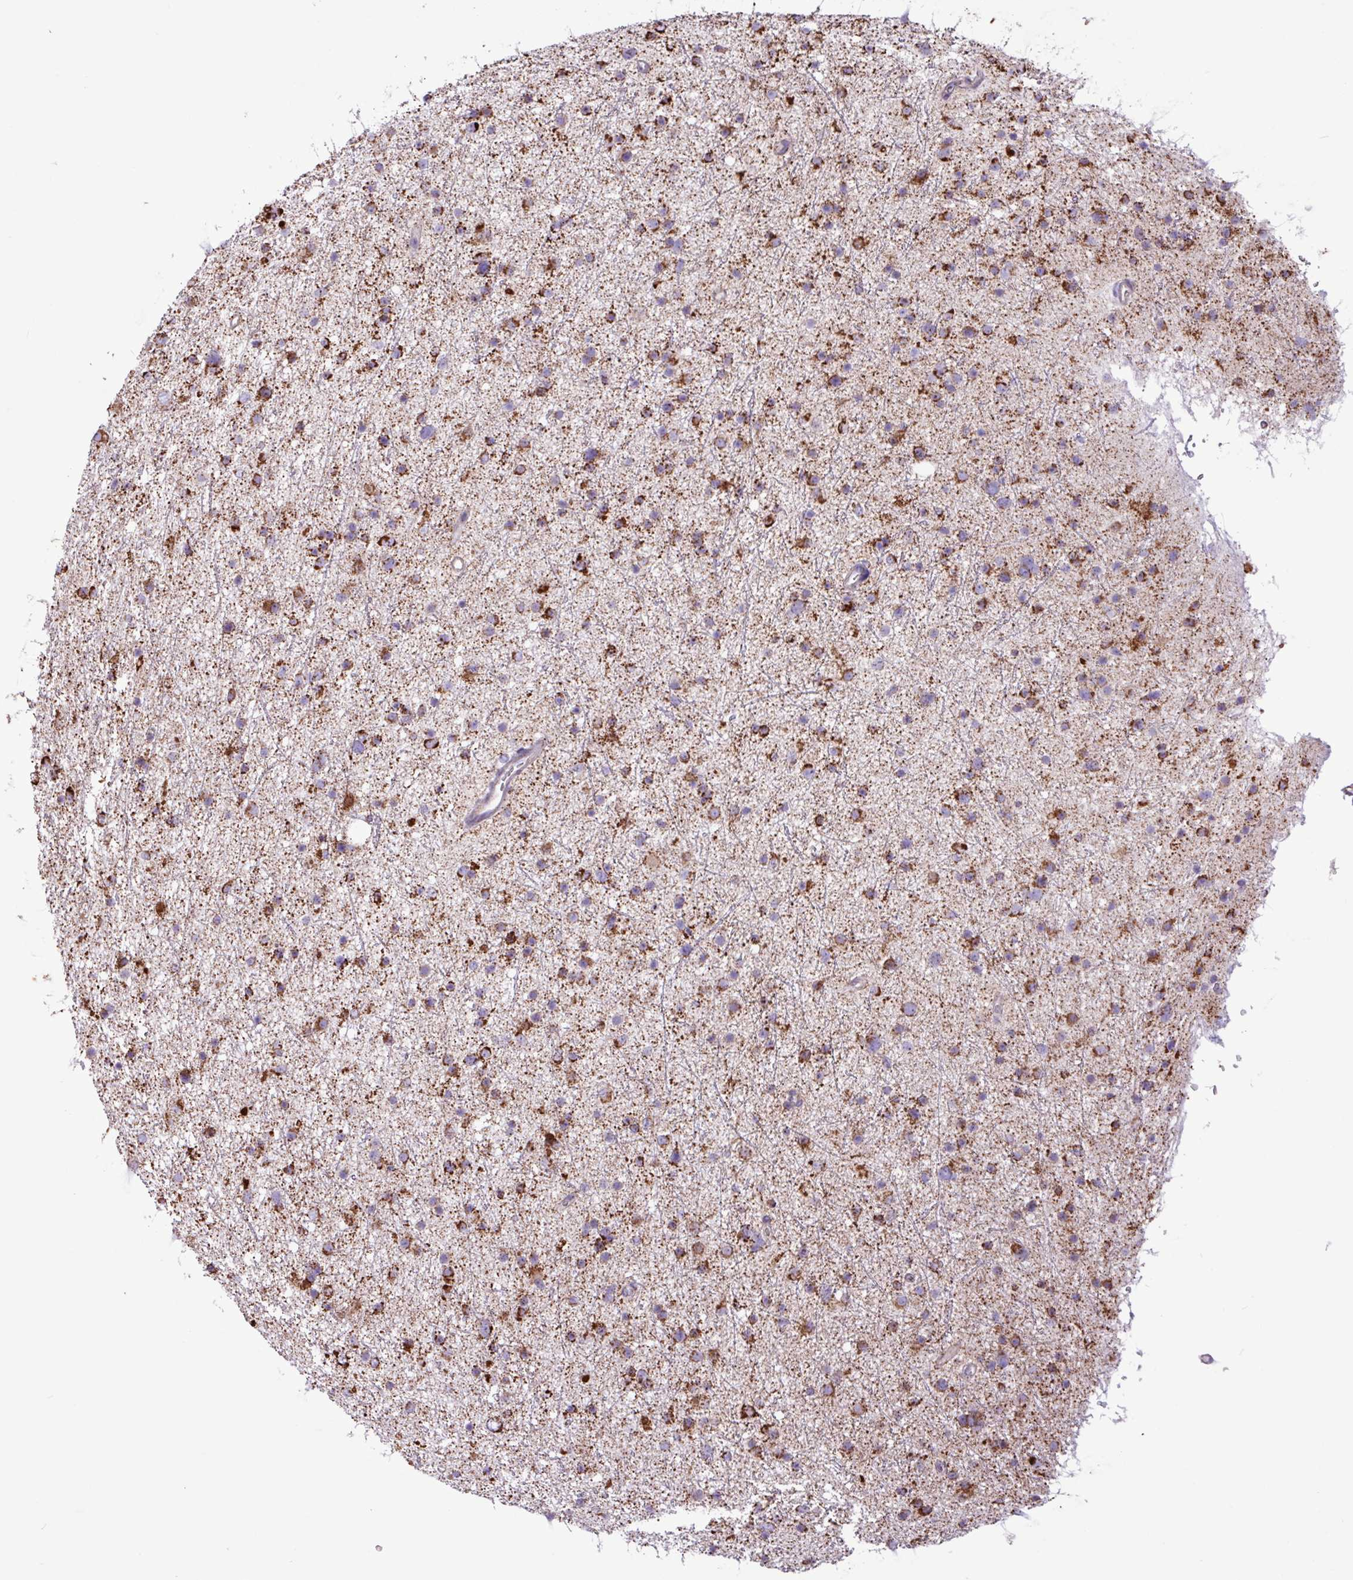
{"staining": {"intensity": "strong", "quantity": ">75%", "location": "cytoplasmic/membranous"}, "tissue": "glioma", "cell_type": "Tumor cells", "image_type": "cancer", "snomed": [{"axis": "morphology", "description": "Glioma, malignant, Low grade"}, {"axis": "topography", "description": "Cerebral cortex"}], "caption": "Immunohistochemistry image of human glioma stained for a protein (brown), which shows high levels of strong cytoplasmic/membranous positivity in about >75% of tumor cells.", "gene": "RTL3", "patient": {"sex": "female", "age": 39}}